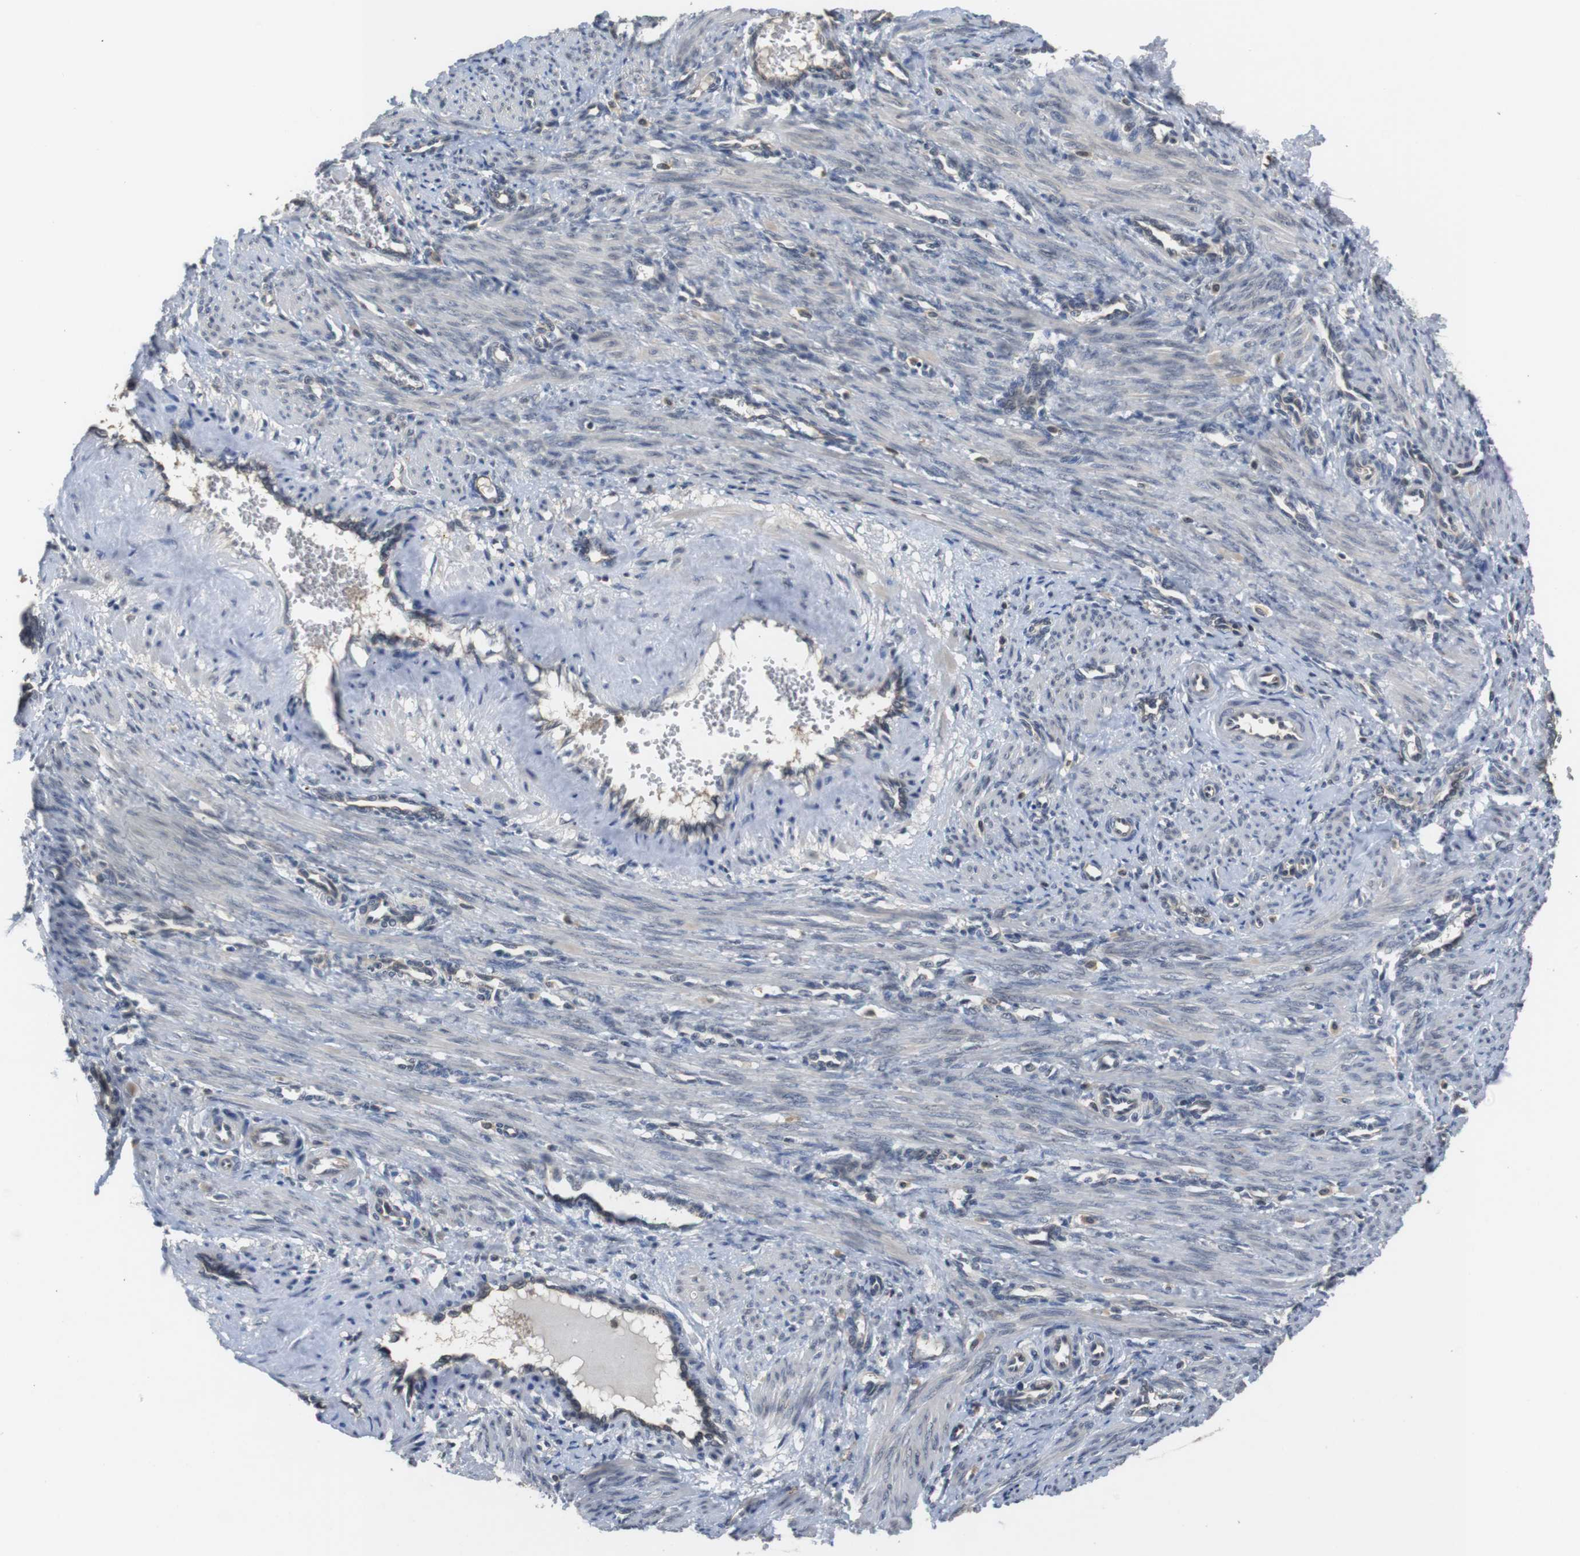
{"staining": {"intensity": "negative", "quantity": "none", "location": "none"}, "tissue": "smooth muscle", "cell_type": "Smooth muscle cells", "image_type": "normal", "snomed": [{"axis": "morphology", "description": "Normal tissue, NOS"}, {"axis": "topography", "description": "Endometrium"}], "caption": "Unremarkable smooth muscle was stained to show a protein in brown. There is no significant expression in smooth muscle cells. The staining was performed using DAB (3,3'-diaminobenzidine) to visualize the protein expression in brown, while the nuclei were stained in blue with hematoxylin (Magnification: 20x).", "gene": "FADD", "patient": {"sex": "female", "age": 33}}